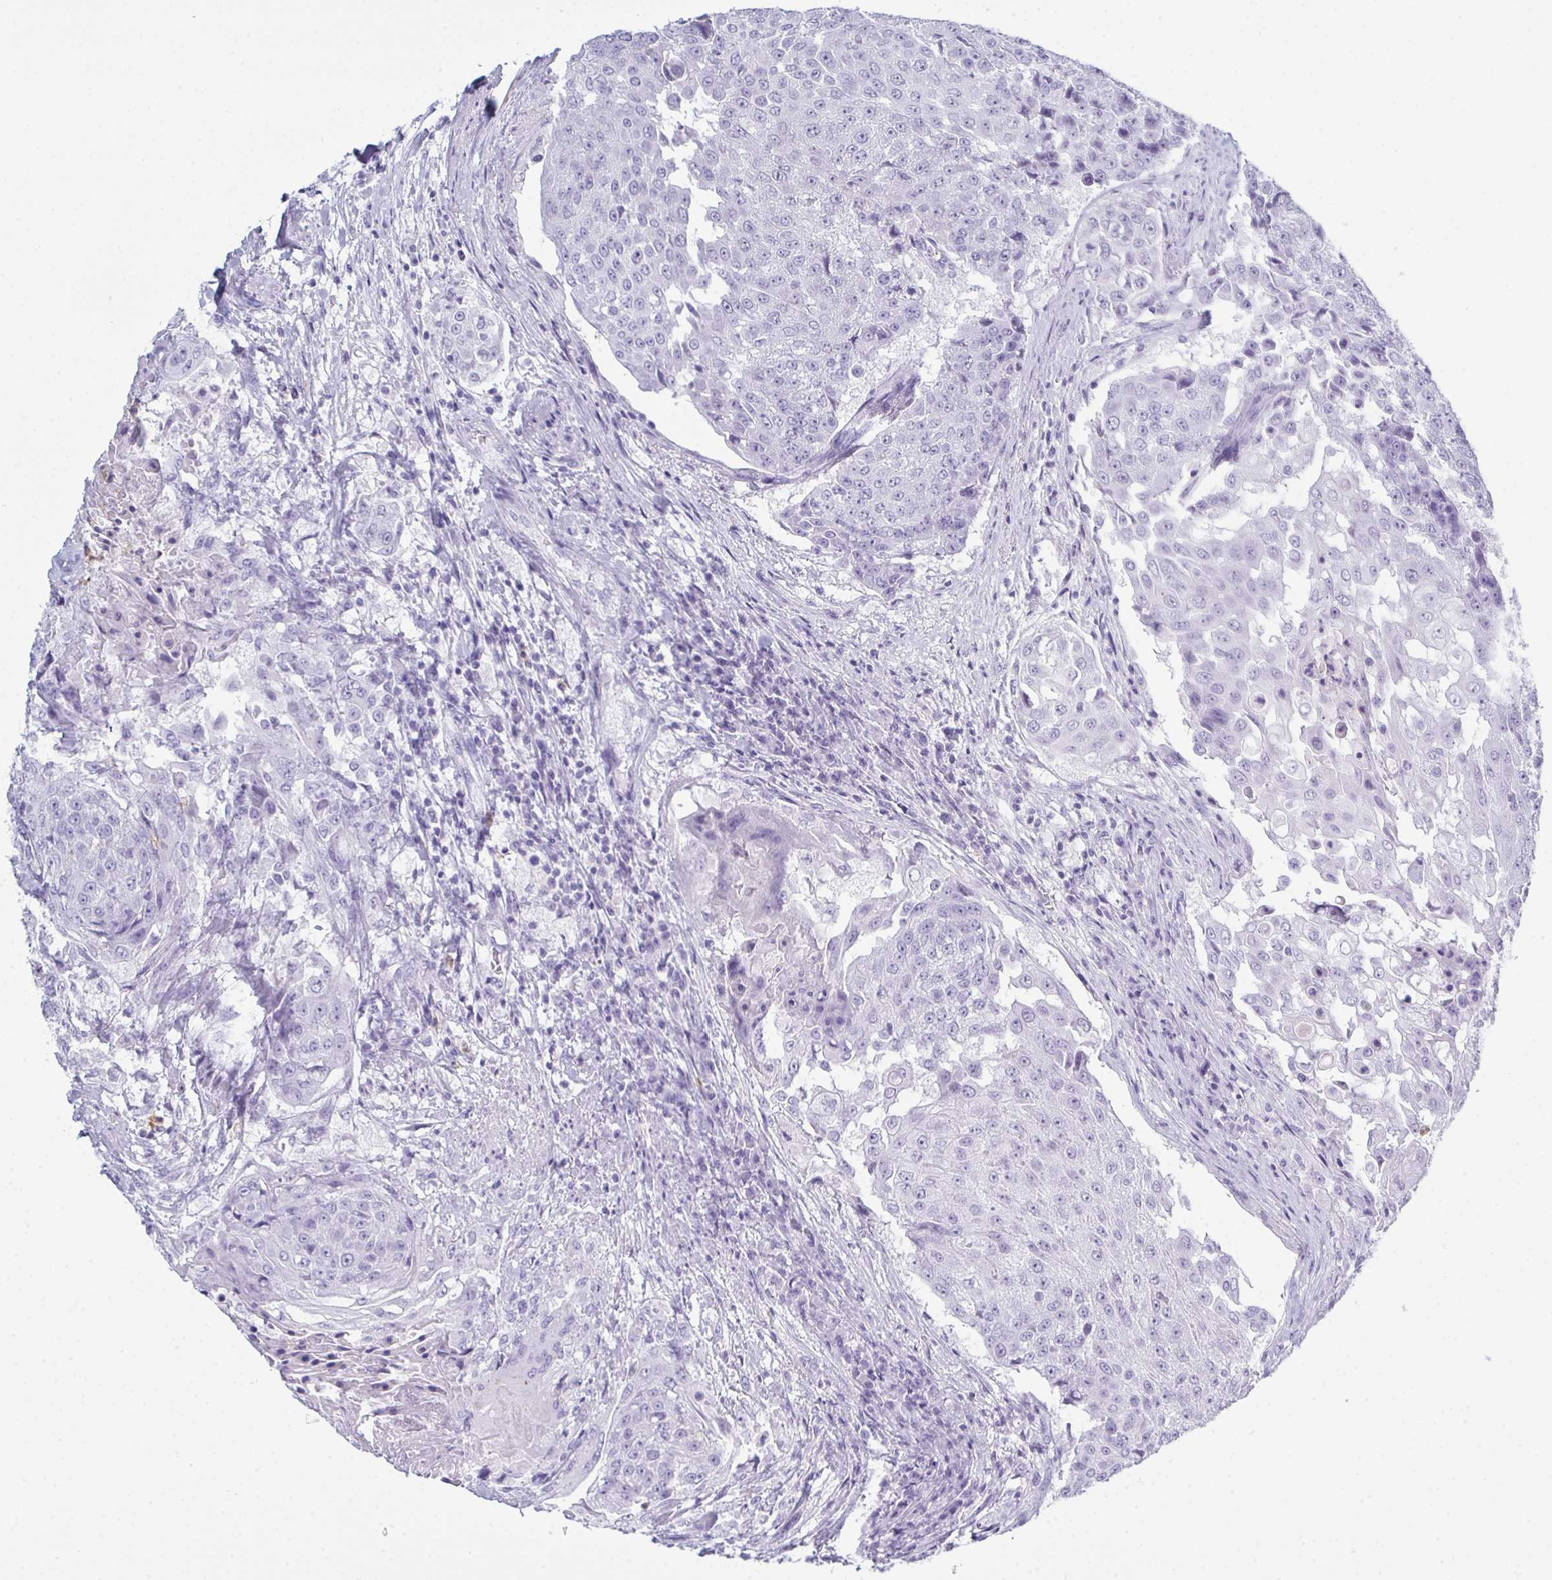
{"staining": {"intensity": "negative", "quantity": "none", "location": "none"}, "tissue": "urothelial cancer", "cell_type": "Tumor cells", "image_type": "cancer", "snomed": [{"axis": "morphology", "description": "Urothelial carcinoma, High grade"}, {"axis": "topography", "description": "Urinary bladder"}], "caption": "High power microscopy micrograph of an immunohistochemistry micrograph of urothelial cancer, revealing no significant staining in tumor cells. Nuclei are stained in blue.", "gene": "SERPINB10", "patient": {"sex": "female", "age": 63}}